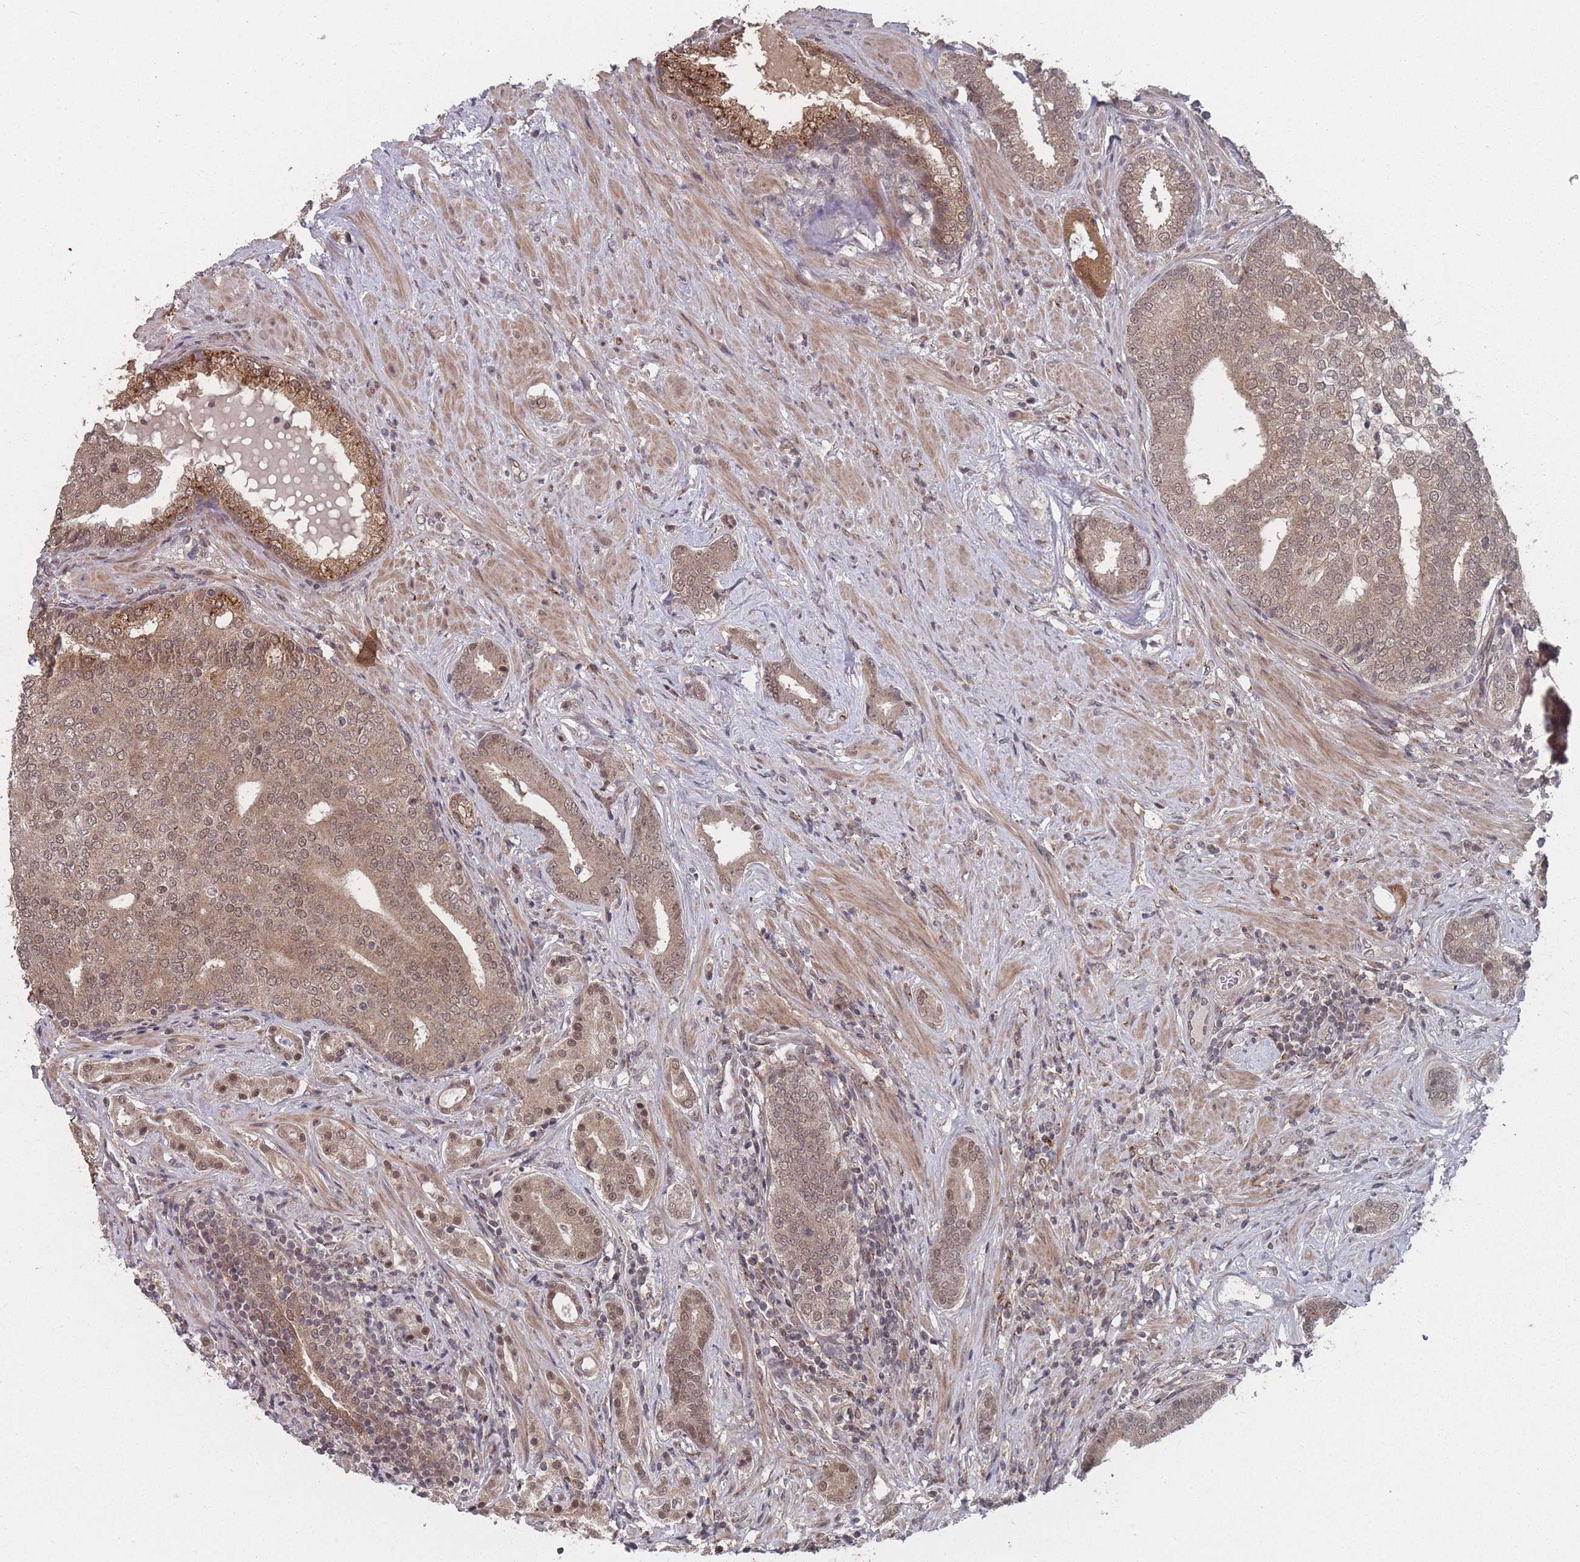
{"staining": {"intensity": "moderate", "quantity": ">75%", "location": "cytoplasmic/membranous,nuclear"}, "tissue": "prostate cancer", "cell_type": "Tumor cells", "image_type": "cancer", "snomed": [{"axis": "morphology", "description": "Adenocarcinoma, High grade"}, {"axis": "topography", "description": "Prostate"}], "caption": "Prostate cancer was stained to show a protein in brown. There is medium levels of moderate cytoplasmic/membranous and nuclear positivity in approximately >75% of tumor cells.", "gene": "CNTRL", "patient": {"sex": "male", "age": 55}}